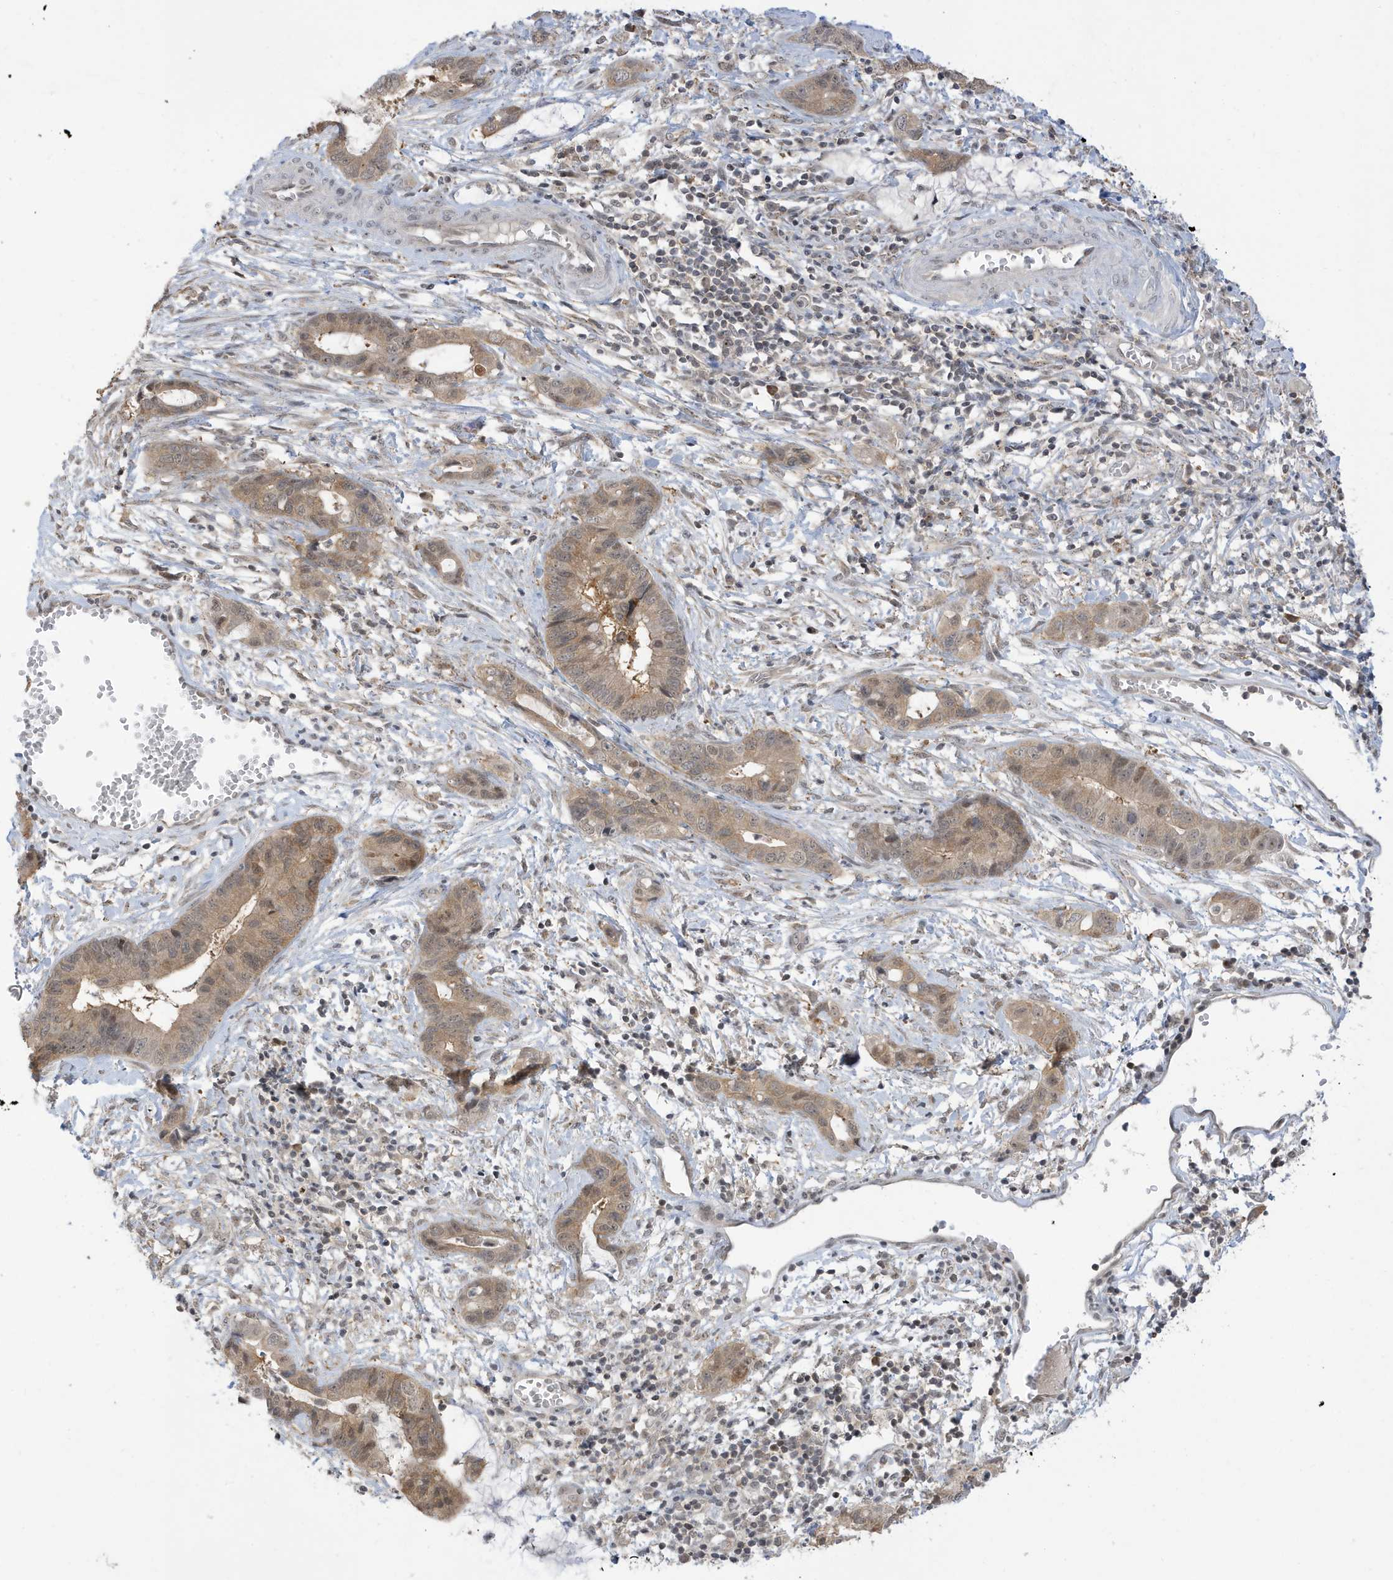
{"staining": {"intensity": "moderate", "quantity": ">75%", "location": "cytoplasmic/membranous,nuclear"}, "tissue": "cervical cancer", "cell_type": "Tumor cells", "image_type": "cancer", "snomed": [{"axis": "morphology", "description": "Adenocarcinoma, NOS"}, {"axis": "topography", "description": "Cervix"}], "caption": "Human adenocarcinoma (cervical) stained with a brown dye demonstrates moderate cytoplasmic/membranous and nuclear positive expression in approximately >75% of tumor cells.", "gene": "TAB3", "patient": {"sex": "female", "age": 44}}